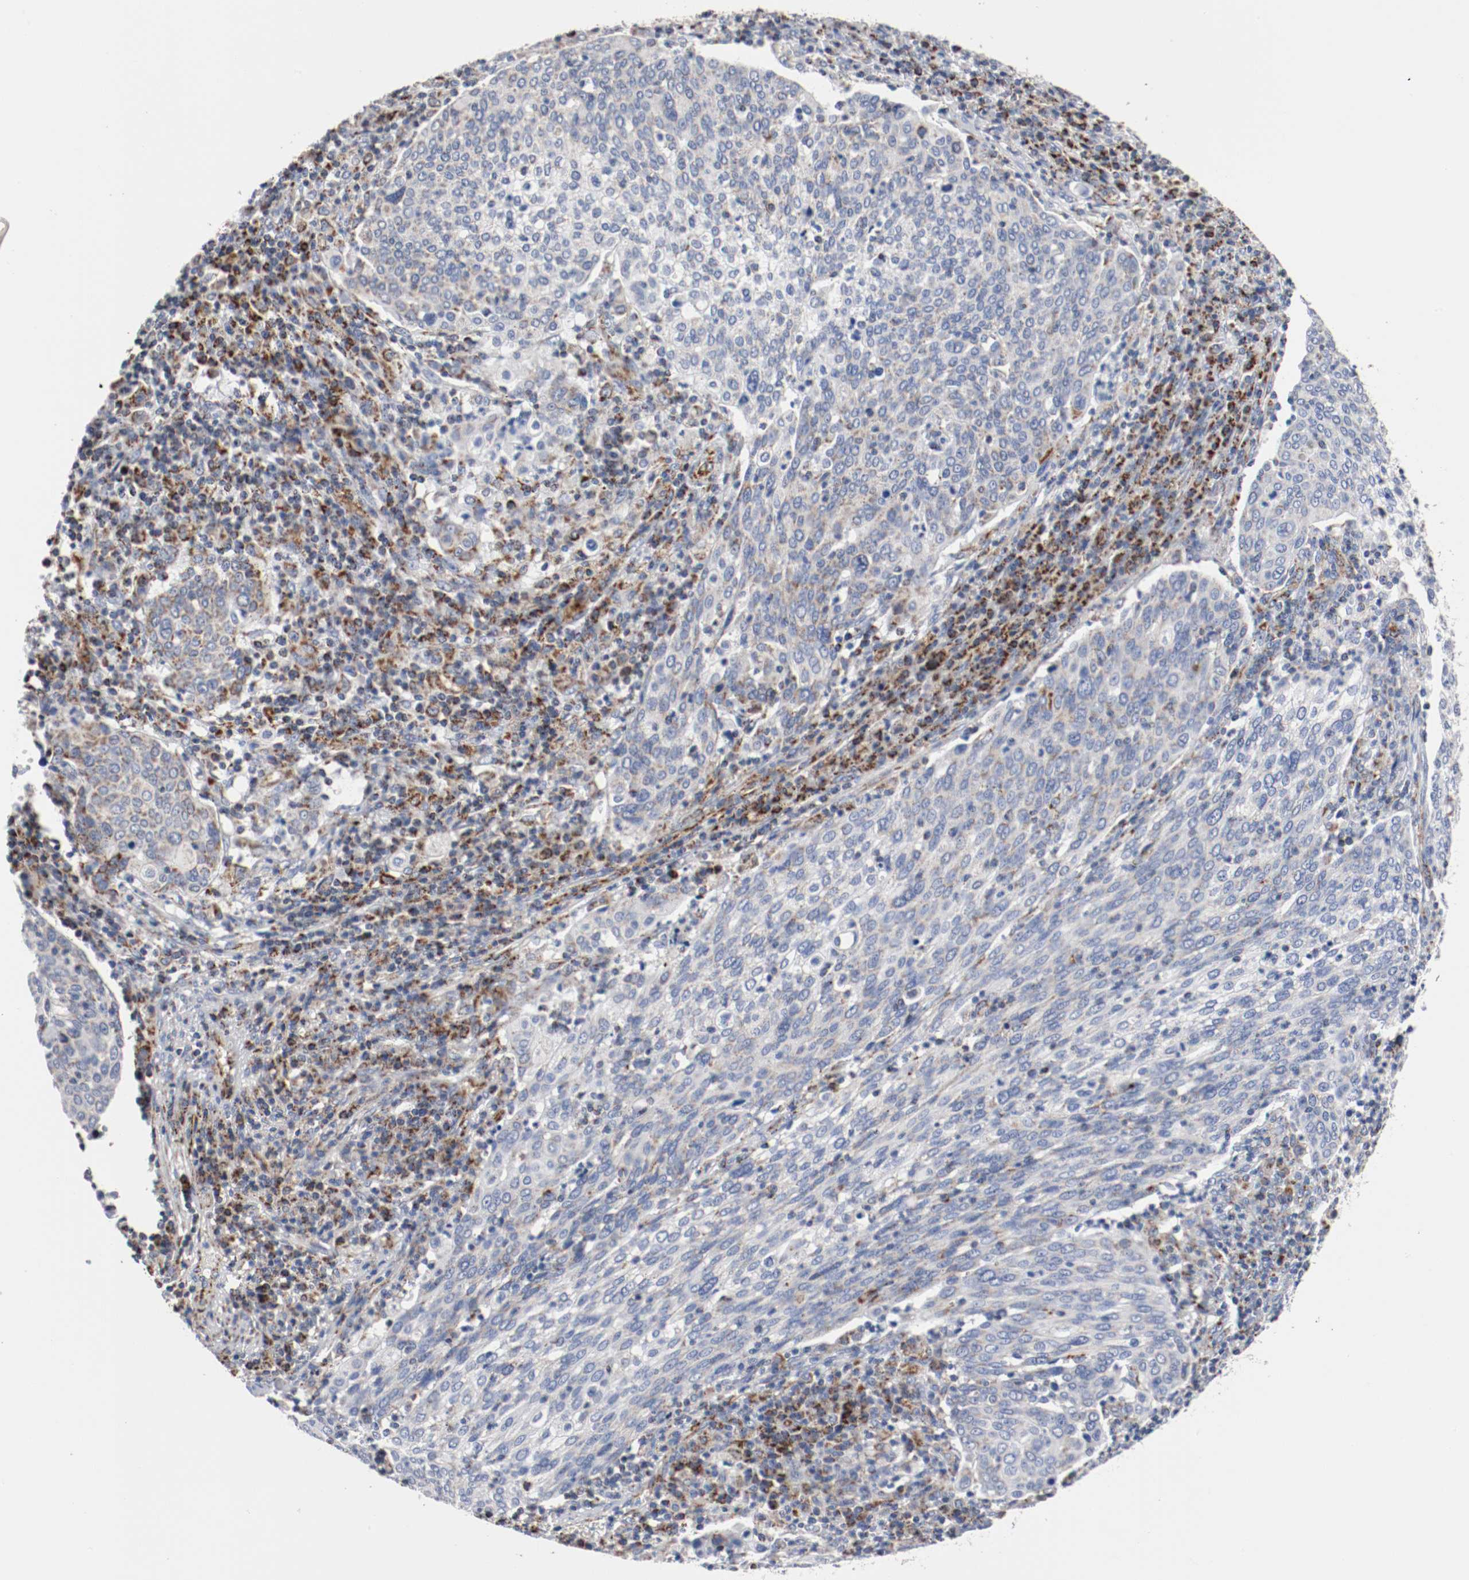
{"staining": {"intensity": "negative", "quantity": "none", "location": "none"}, "tissue": "cervical cancer", "cell_type": "Tumor cells", "image_type": "cancer", "snomed": [{"axis": "morphology", "description": "Squamous cell carcinoma, NOS"}, {"axis": "topography", "description": "Cervix"}], "caption": "Immunohistochemical staining of cervical squamous cell carcinoma reveals no significant positivity in tumor cells.", "gene": "TUBD1", "patient": {"sex": "female", "age": 40}}